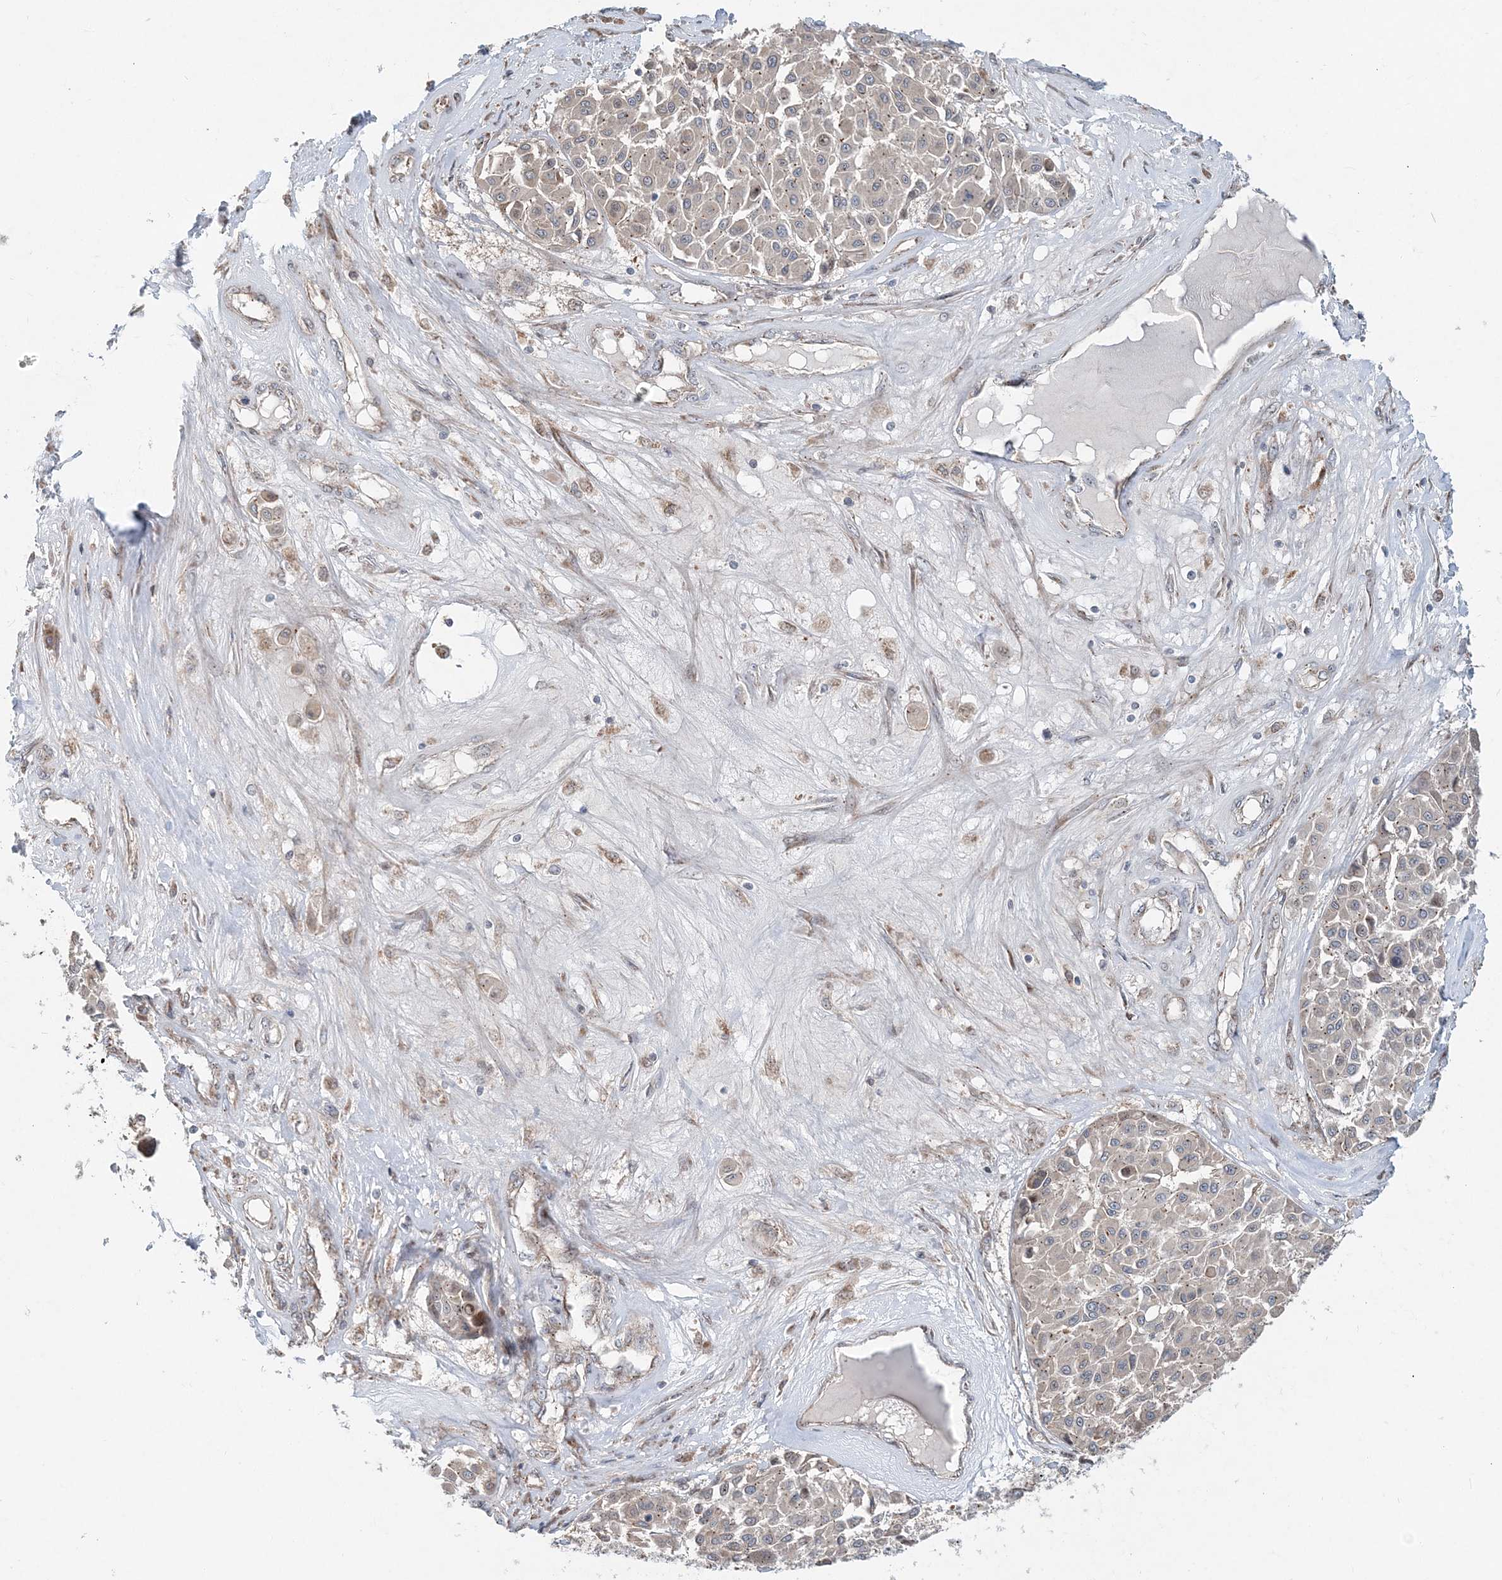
{"staining": {"intensity": "weak", "quantity": "<25%", "location": "cytoplasmic/membranous"}, "tissue": "melanoma", "cell_type": "Tumor cells", "image_type": "cancer", "snomed": [{"axis": "morphology", "description": "Malignant melanoma, Metastatic site"}, {"axis": "topography", "description": "Soft tissue"}], "caption": "This image is of malignant melanoma (metastatic site) stained with immunohistochemistry to label a protein in brown with the nuclei are counter-stained blue. There is no positivity in tumor cells.", "gene": "CXXC5", "patient": {"sex": "male", "age": 41}}